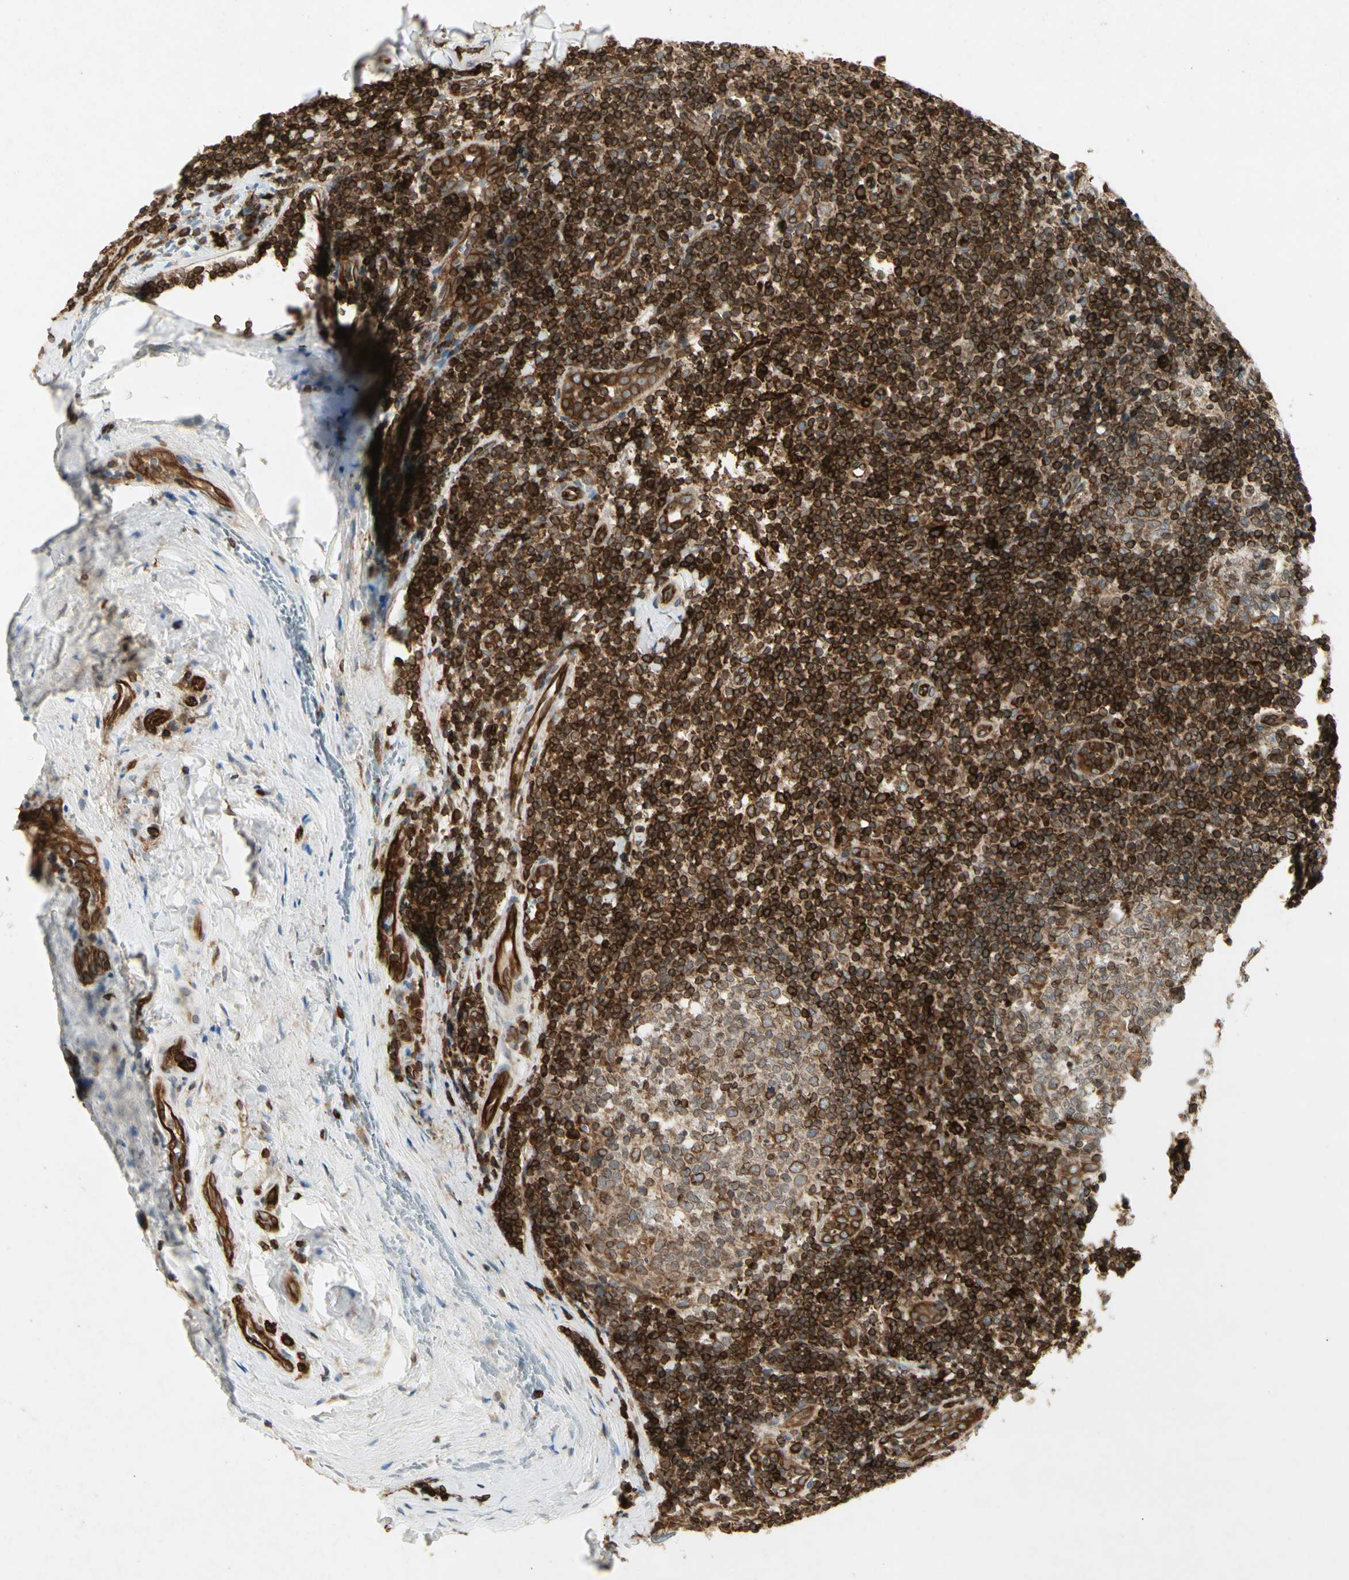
{"staining": {"intensity": "strong", "quantity": ">75%", "location": "cytoplasmic/membranous"}, "tissue": "tonsil", "cell_type": "Germinal center cells", "image_type": "normal", "snomed": [{"axis": "morphology", "description": "Normal tissue, NOS"}, {"axis": "topography", "description": "Tonsil"}], "caption": "An immunohistochemistry micrograph of unremarkable tissue is shown. Protein staining in brown shows strong cytoplasmic/membranous positivity in tonsil within germinal center cells. The staining was performed using DAB to visualize the protein expression in brown, while the nuclei were stained in blue with hematoxylin (Magnification: 20x).", "gene": "TAPBP", "patient": {"sex": "male", "age": 31}}